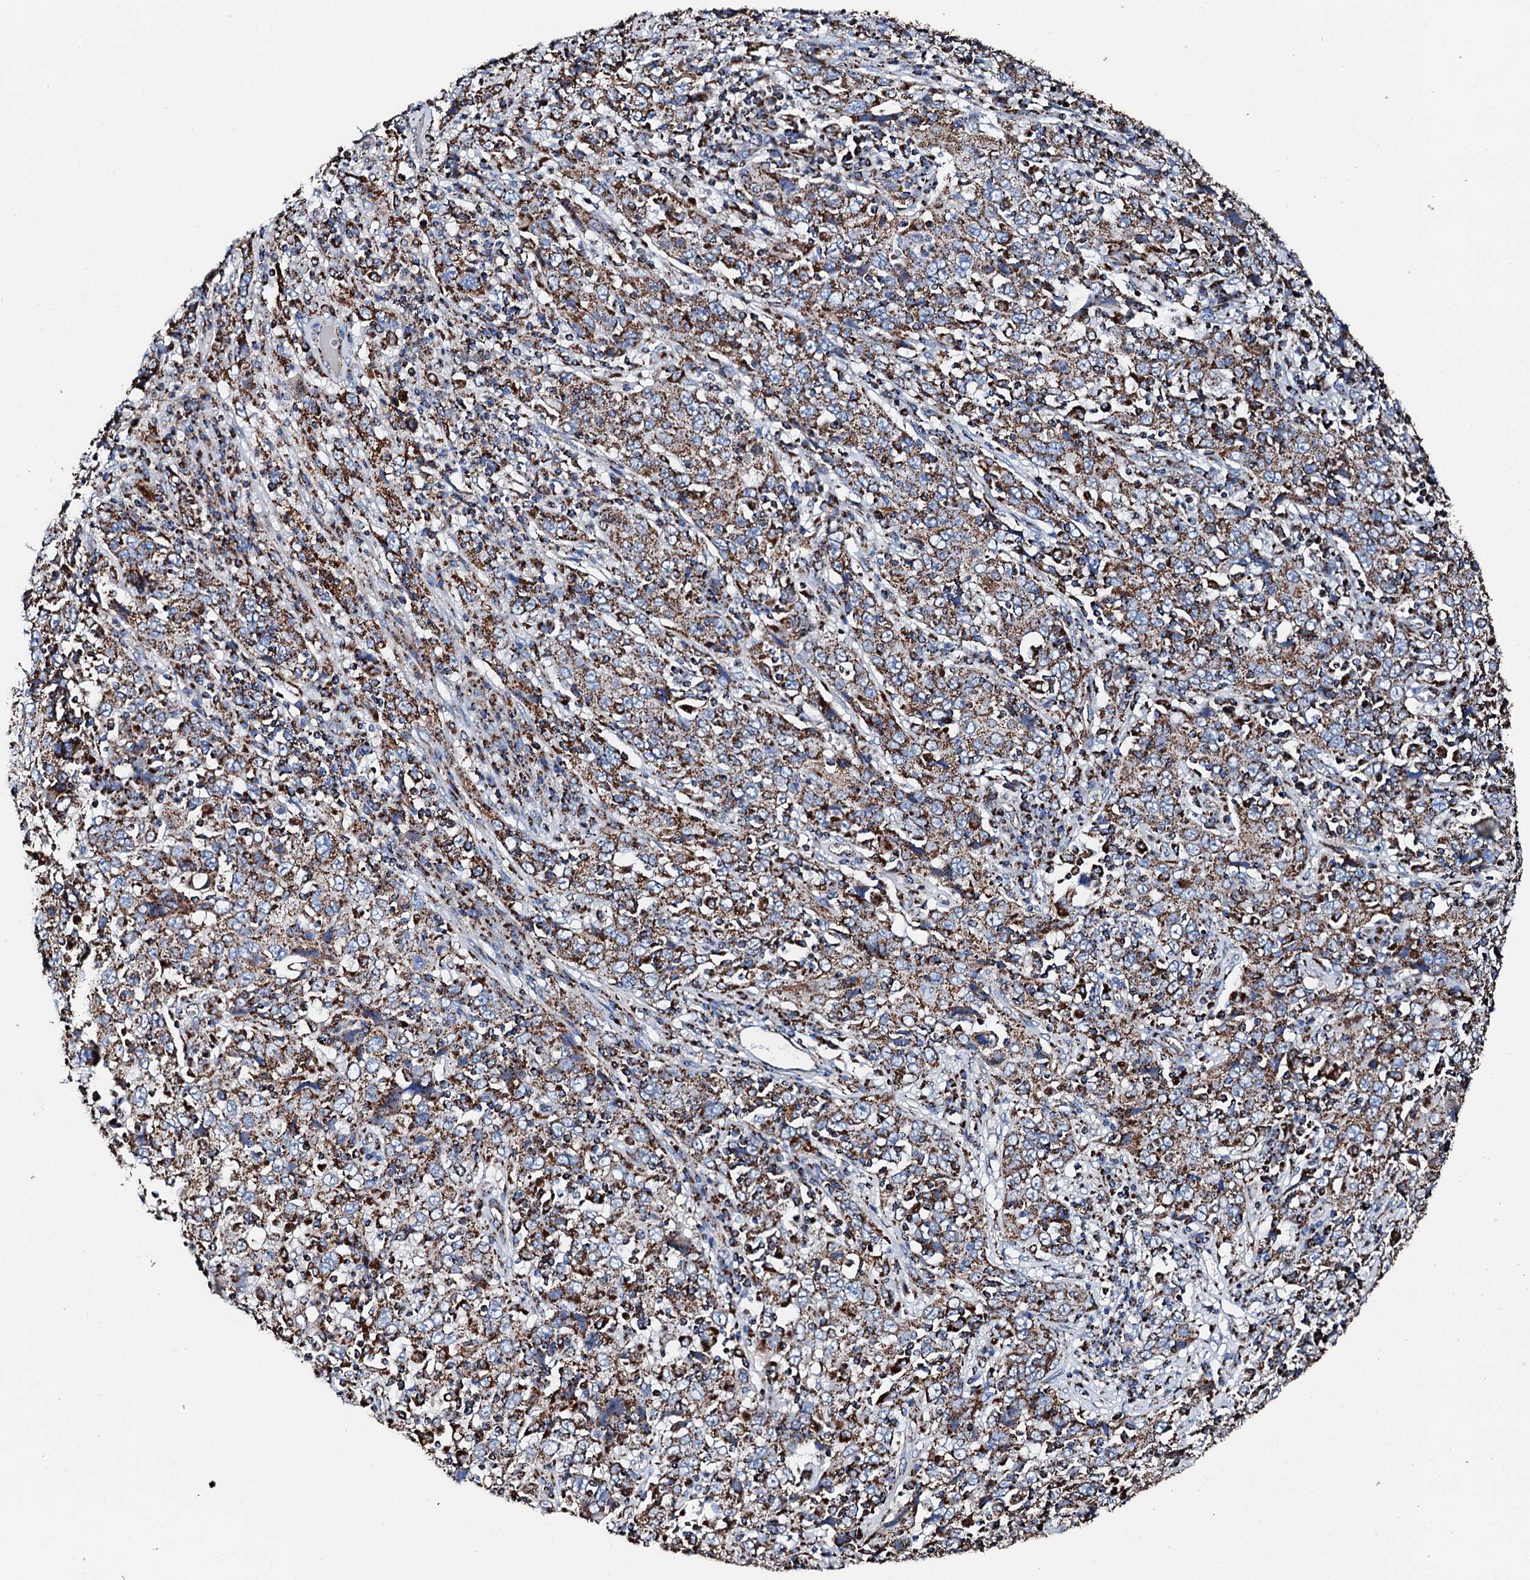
{"staining": {"intensity": "moderate", "quantity": ">75%", "location": "cytoplasmic/membranous"}, "tissue": "cervical cancer", "cell_type": "Tumor cells", "image_type": "cancer", "snomed": [{"axis": "morphology", "description": "Squamous cell carcinoma, NOS"}, {"axis": "topography", "description": "Cervix"}], "caption": "This micrograph shows immunohistochemistry (IHC) staining of cervical cancer (squamous cell carcinoma), with medium moderate cytoplasmic/membranous staining in approximately >75% of tumor cells.", "gene": "HADH", "patient": {"sex": "female", "age": 46}}